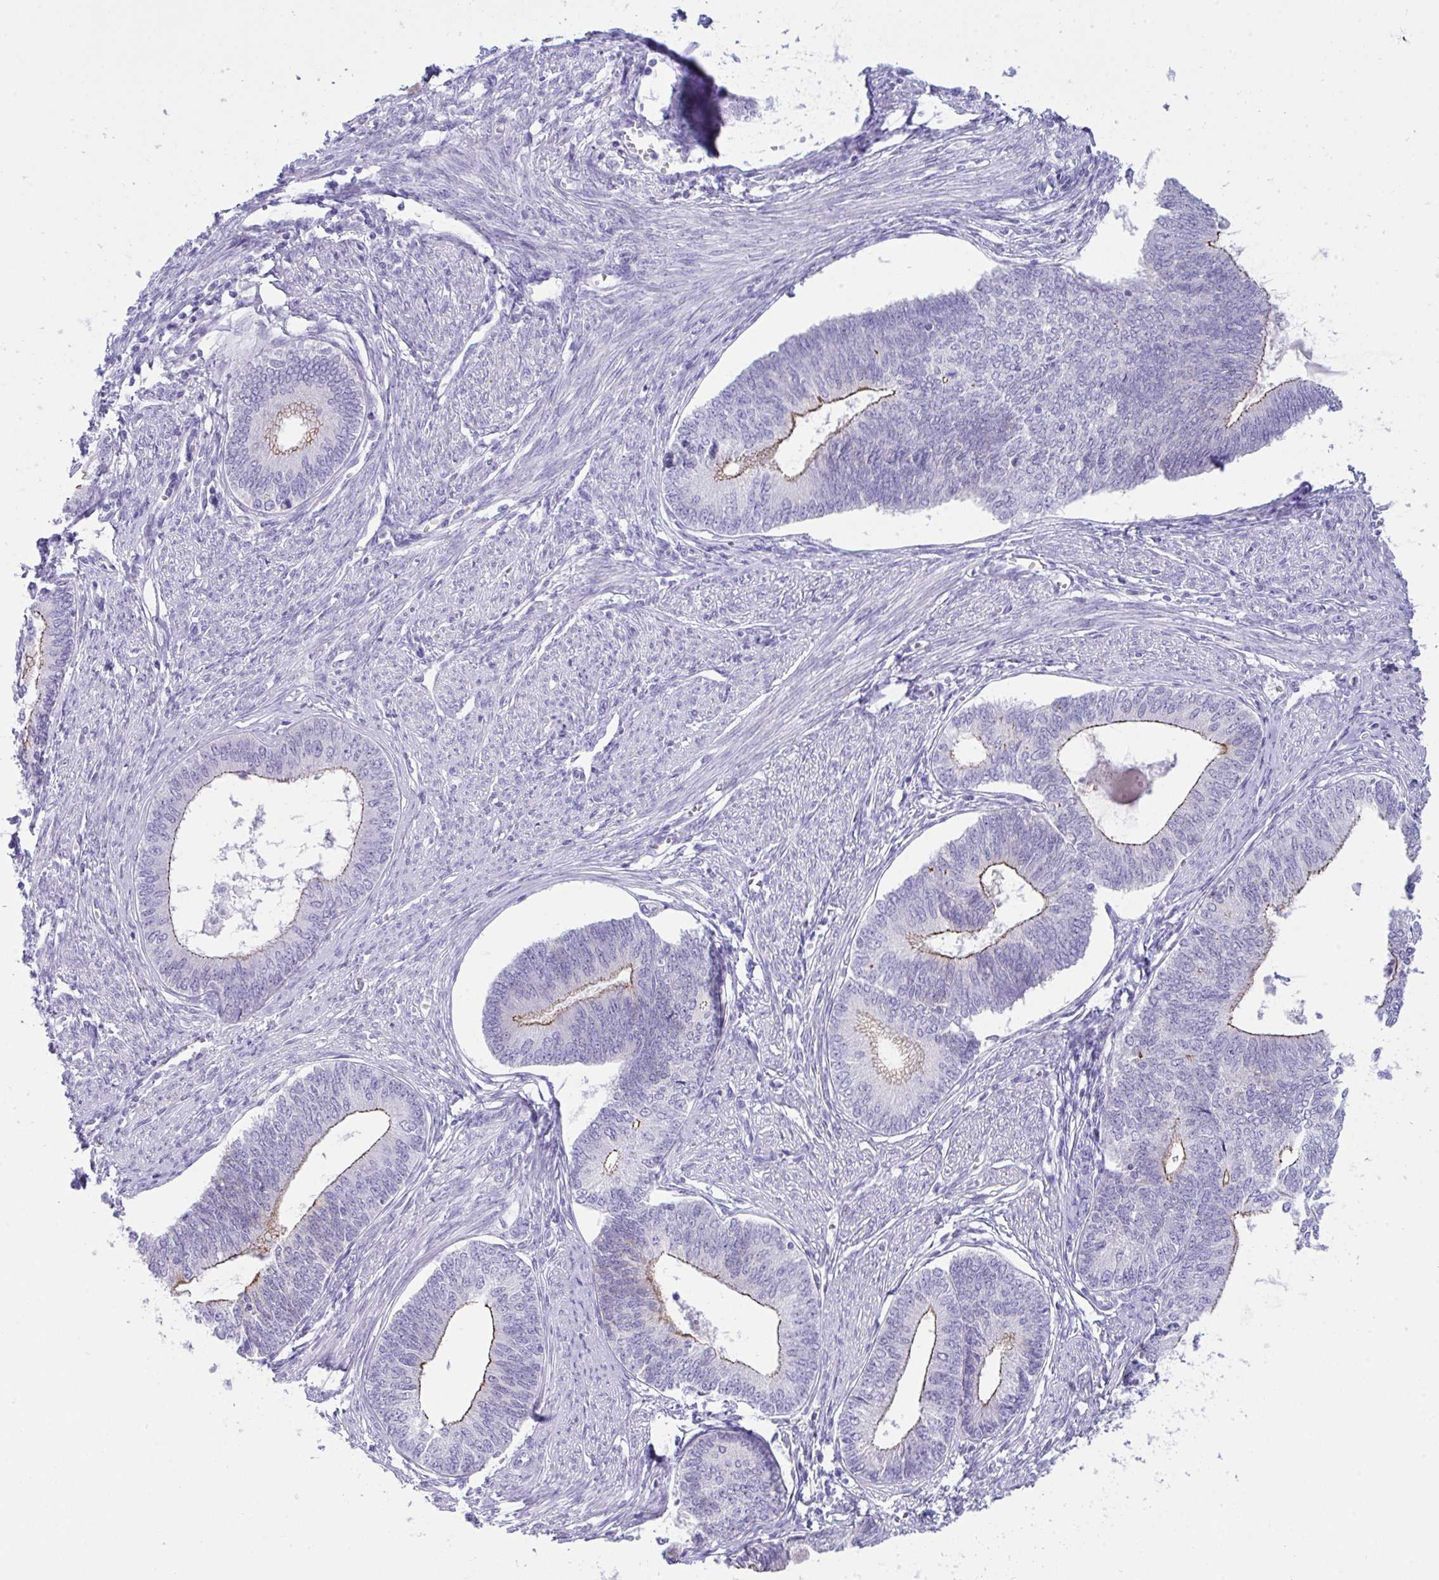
{"staining": {"intensity": "moderate", "quantity": "<25%", "location": "cytoplasmic/membranous"}, "tissue": "endometrial cancer", "cell_type": "Tumor cells", "image_type": "cancer", "snomed": [{"axis": "morphology", "description": "Adenocarcinoma, NOS"}, {"axis": "topography", "description": "Endometrium"}], "caption": "Immunohistochemical staining of adenocarcinoma (endometrial) shows low levels of moderate cytoplasmic/membranous protein staining in about <25% of tumor cells.", "gene": "GLB1L2", "patient": {"sex": "female", "age": 68}}